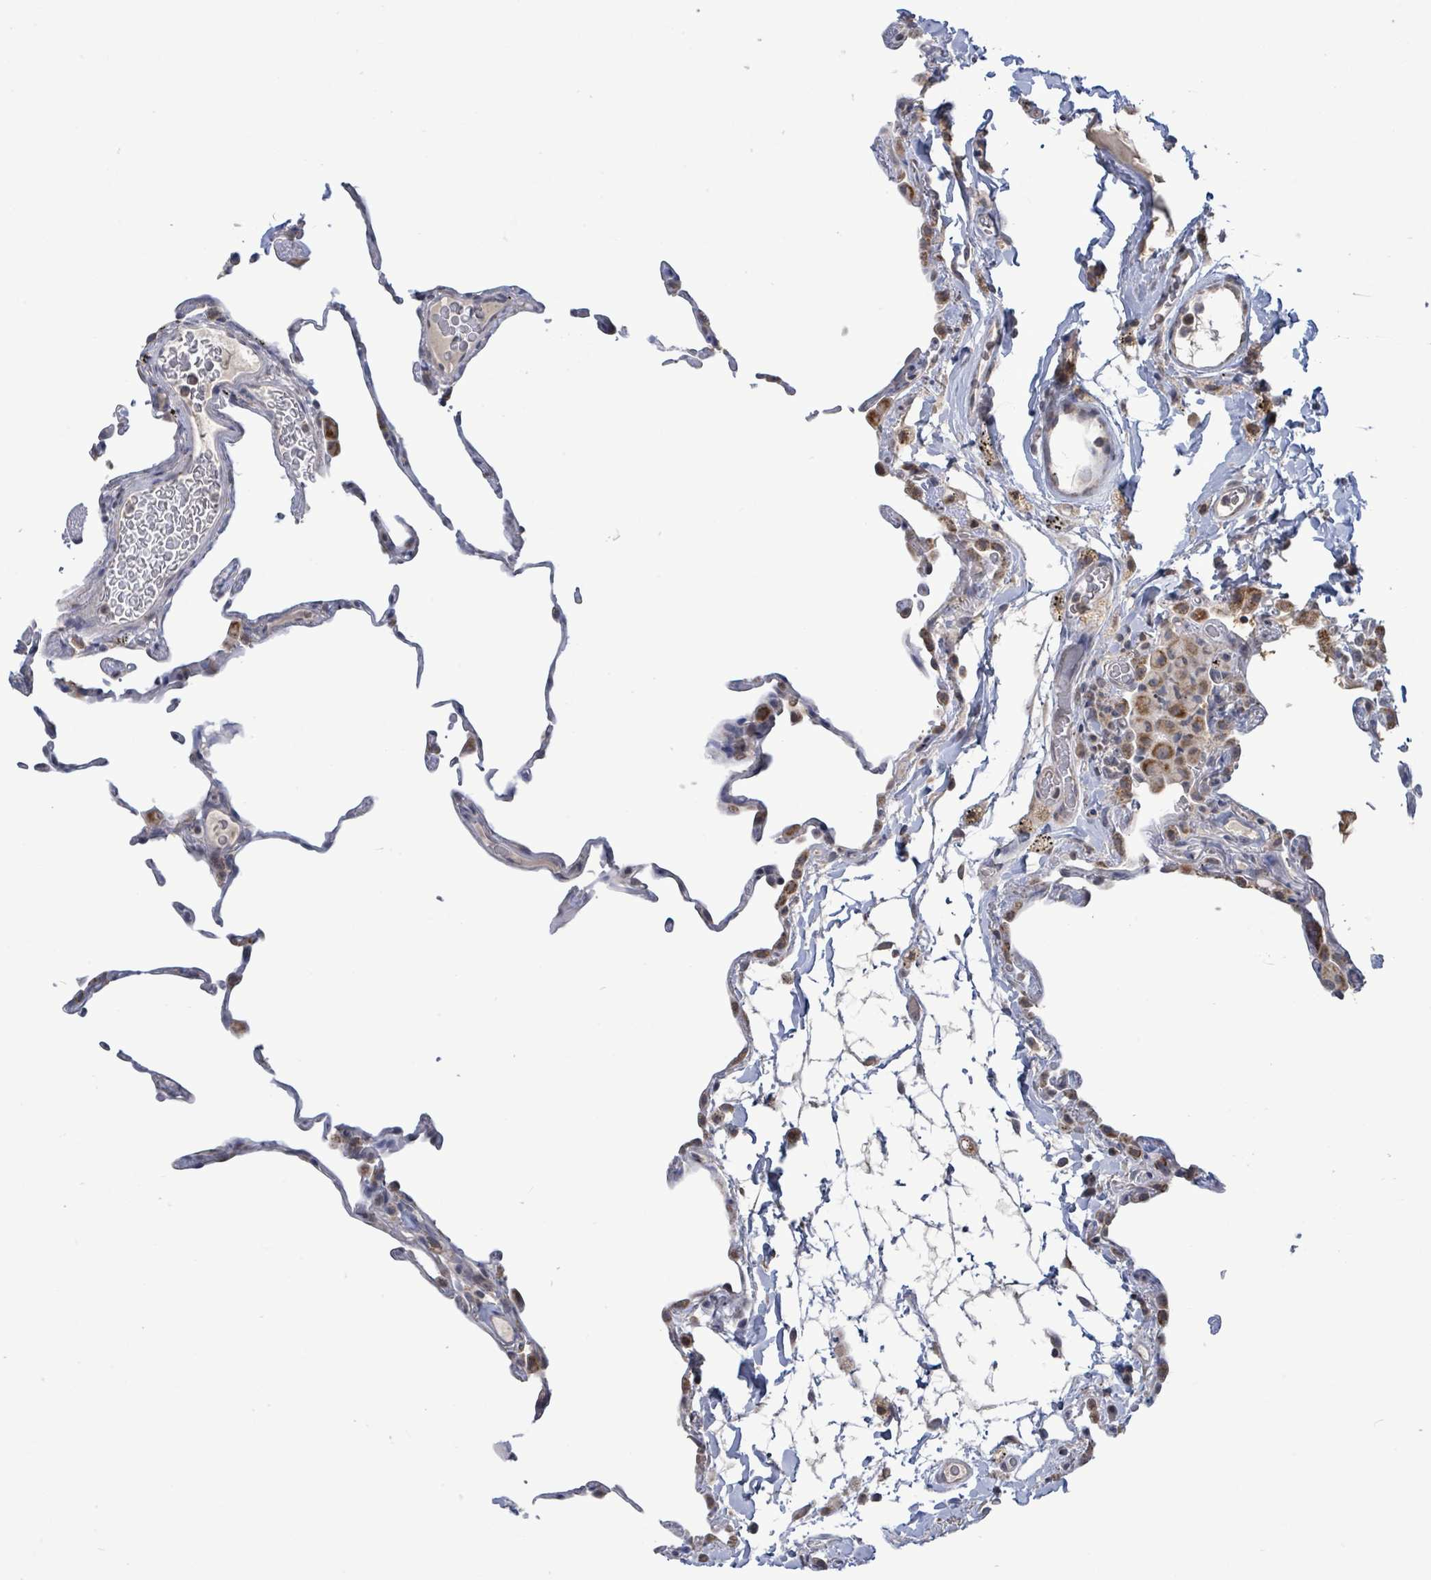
{"staining": {"intensity": "moderate", "quantity": "<25%", "location": "cytoplasmic/membranous"}, "tissue": "lung", "cell_type": "Alveolar cells", "image_type": "normal", "snomed": [{"axis": "morphology", "description": "Normal tissue, NOS"}, {"axis": "topography", "description": "Lung"}], "caption": "IHC (DAB) staining of unremarkable human lung displays moderate cytoplasmic/membranous protein expression in approximately <25% of alveolar cells.", "gene": "COQ10B", "patient": {"sex": "female", "age": 57}}